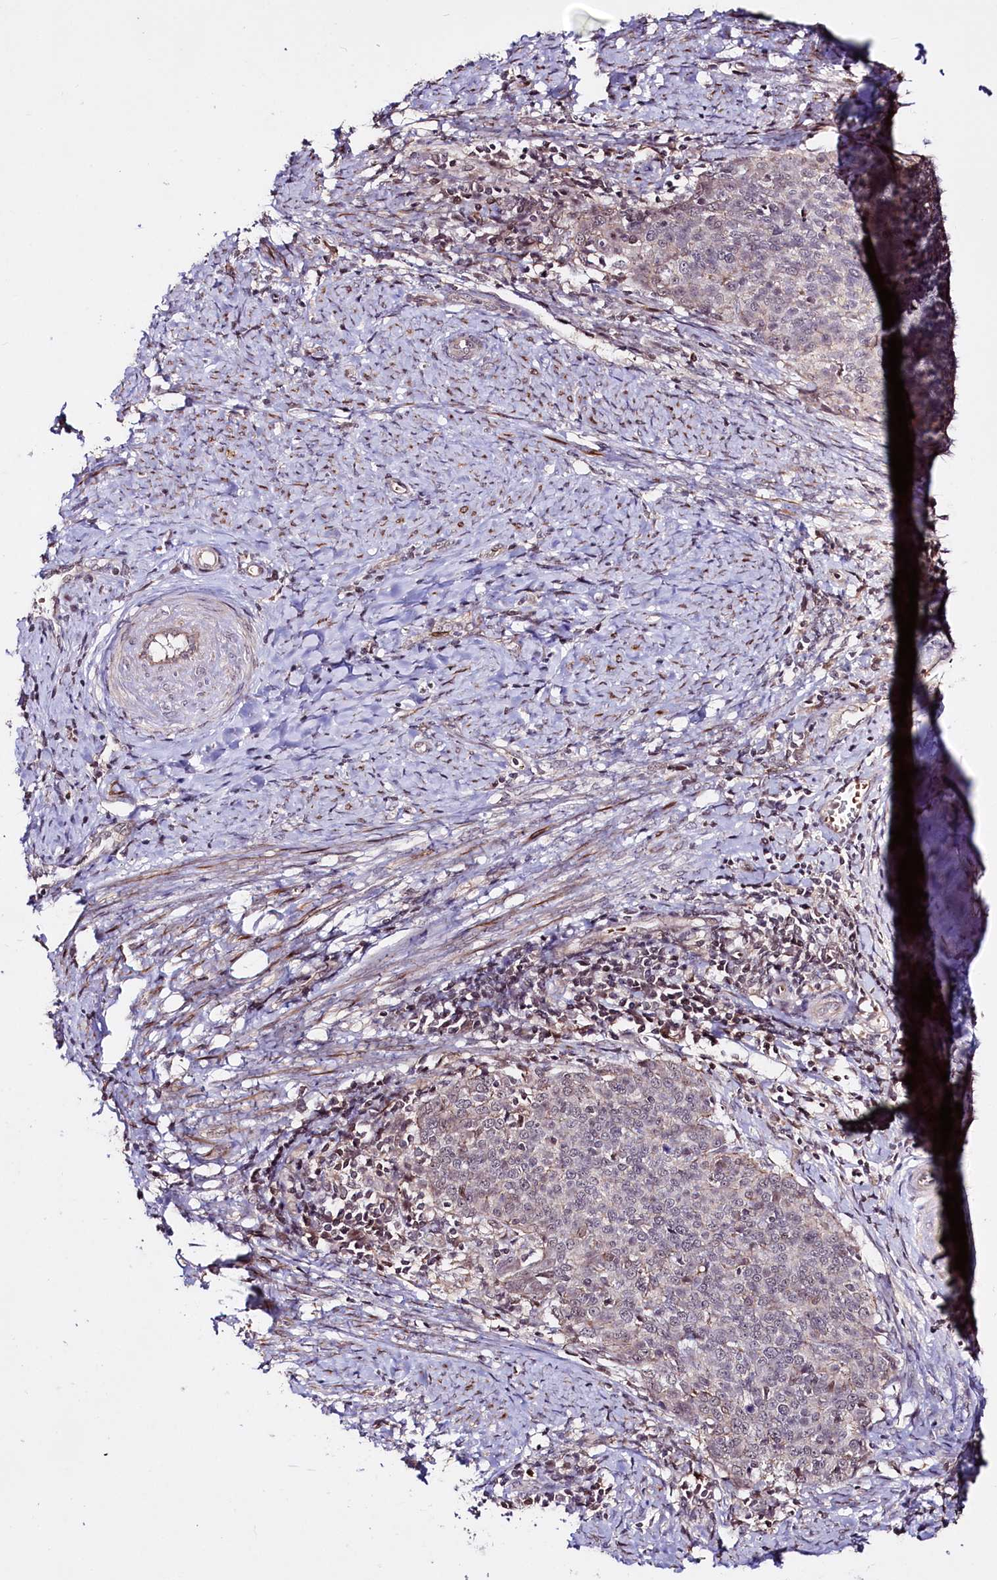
{"staining": {"intensity": "weak", "quantity": "<25%", "location": "nuclear"}, "tissue": "cervical cancer", "cell_type": "Tumor cells", "image_type": "cancer", "snomed": [{"axis": "morphology", "description": "Squamous cell carcinoma, NOS"}, {"axis": "topography", "description": "Cervix"}], "caption": "Protein analysis of cervical squamous cell carcinoma displays no significant staining in tumor cells.", "gene": "TAFAZZIN", "patient": {"sex": "female", "age": 39}}